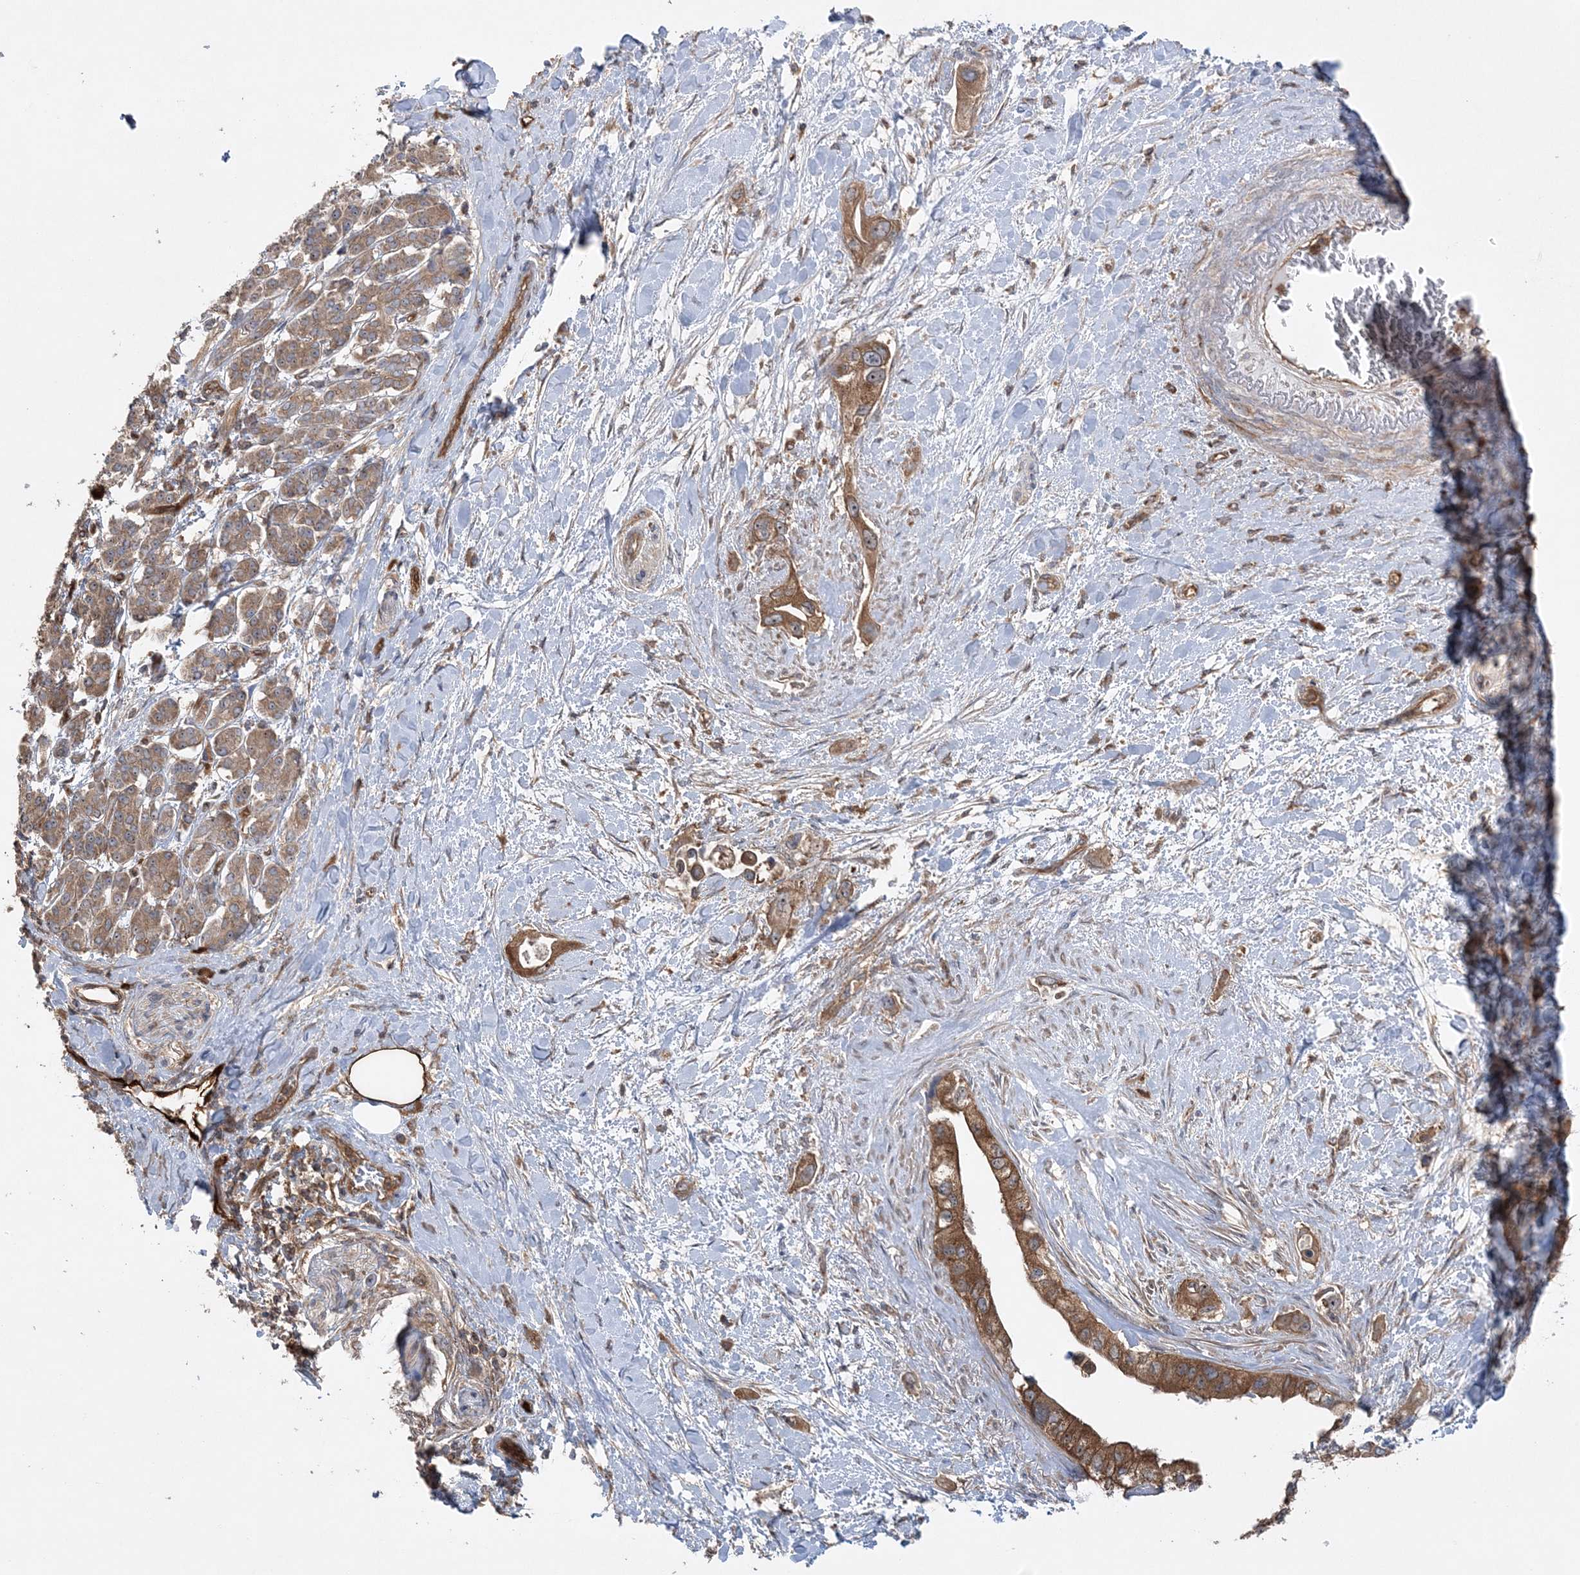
{"staining": {"intensity": "moderate", "quantity": ">75%", "location": "cytoplasmic/membranous"}, "tissue": "pancreatic cancer", "cell_type": "Tumor cells", "image_type": "cancer", "snomed": [{"axis": "morphology", "description": "Inflammation, NOS"}, {"axis": "morphology", "description": "Adenocarcinoma, NOS"}, {"axis": "topography", "description": "Pancreas"}], "caption": "Immunohistochemistry (IHC) image of human adenocarcinoma (pancreatic) stained for a protein (brown), which shows medium levels of moderate cytoplasmic/membranous staining in about >75% of tumor cells.", "gene": "ACAP2", "patient": {"sex": "female", "age": 56}}